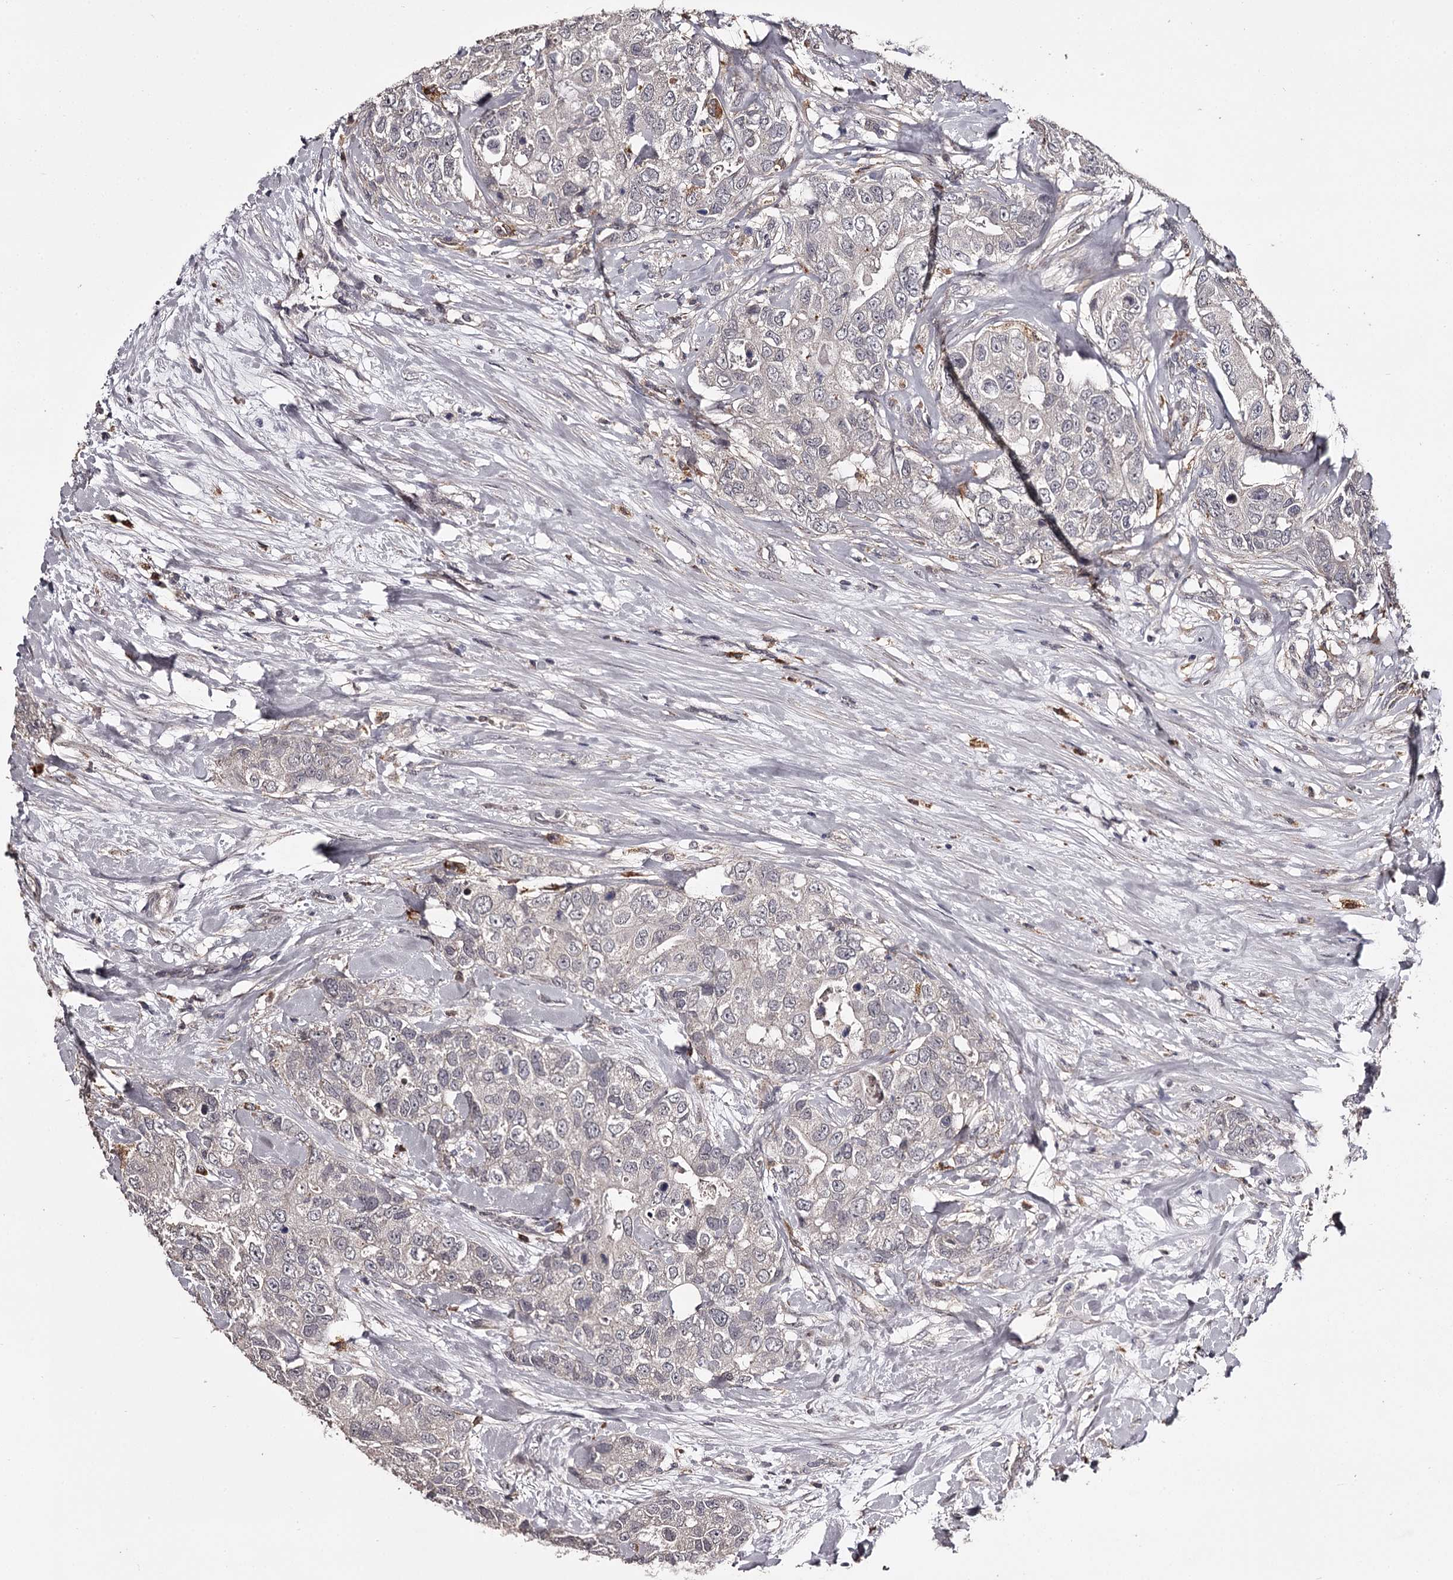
{"staining": {"intensity": "negative", "quantity": "none", "location": "none"}, "tissue": "breast cancer", "cell_type": "Tumor cells", "image_type": "cancer", "snomed": [{"axis": "morphology", "description": "Duct carcinoma"}, {"axis": "topography", "description": "Breast"}], "caption": "A histopathology image of breast cancer stained for a protein exhibits no brown staining in tumor cells.", "gene": "SLC32A1", "patient": {"sex": "female", "age": 62}}